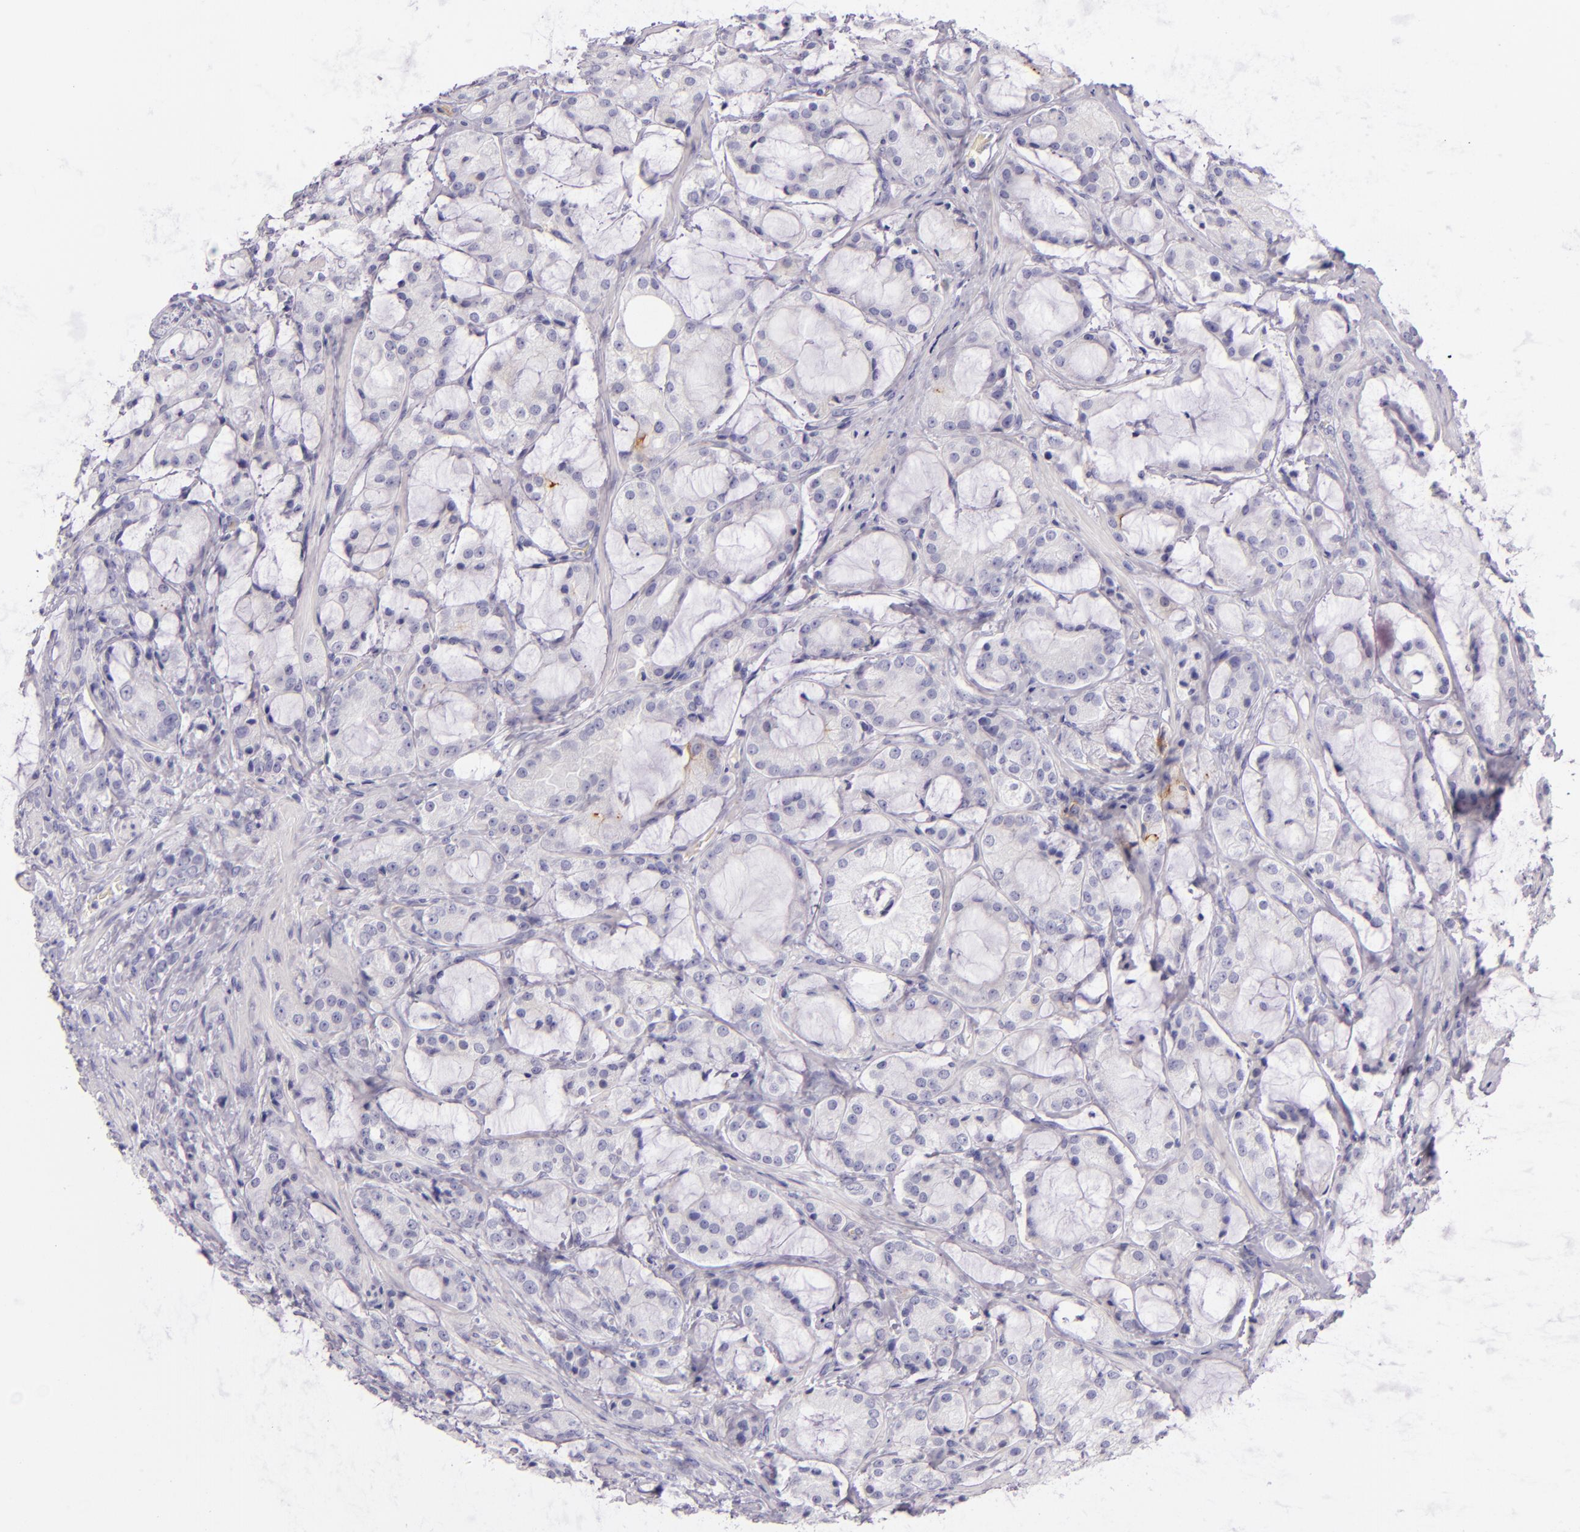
{"staining": {"intensity": "negative", "quantity": "none", "location": "none"}, "tissue": "prostate cancer", "cell_type": "Tumor cells", "image_type": "cancer", "snomed": [{"axis": "morphology", "description": "Adenocarcinoma, Medium grade"}, {"axis": "topography", "description": "Prostate"}], "caption": "Adenocarcinoma (medium-grade) (prostate) was stained to show a protein in brown. There is no significant staining in tumor cells.", "gene": "ICAM1", "patient": {"sex": "male", "age": 70}}